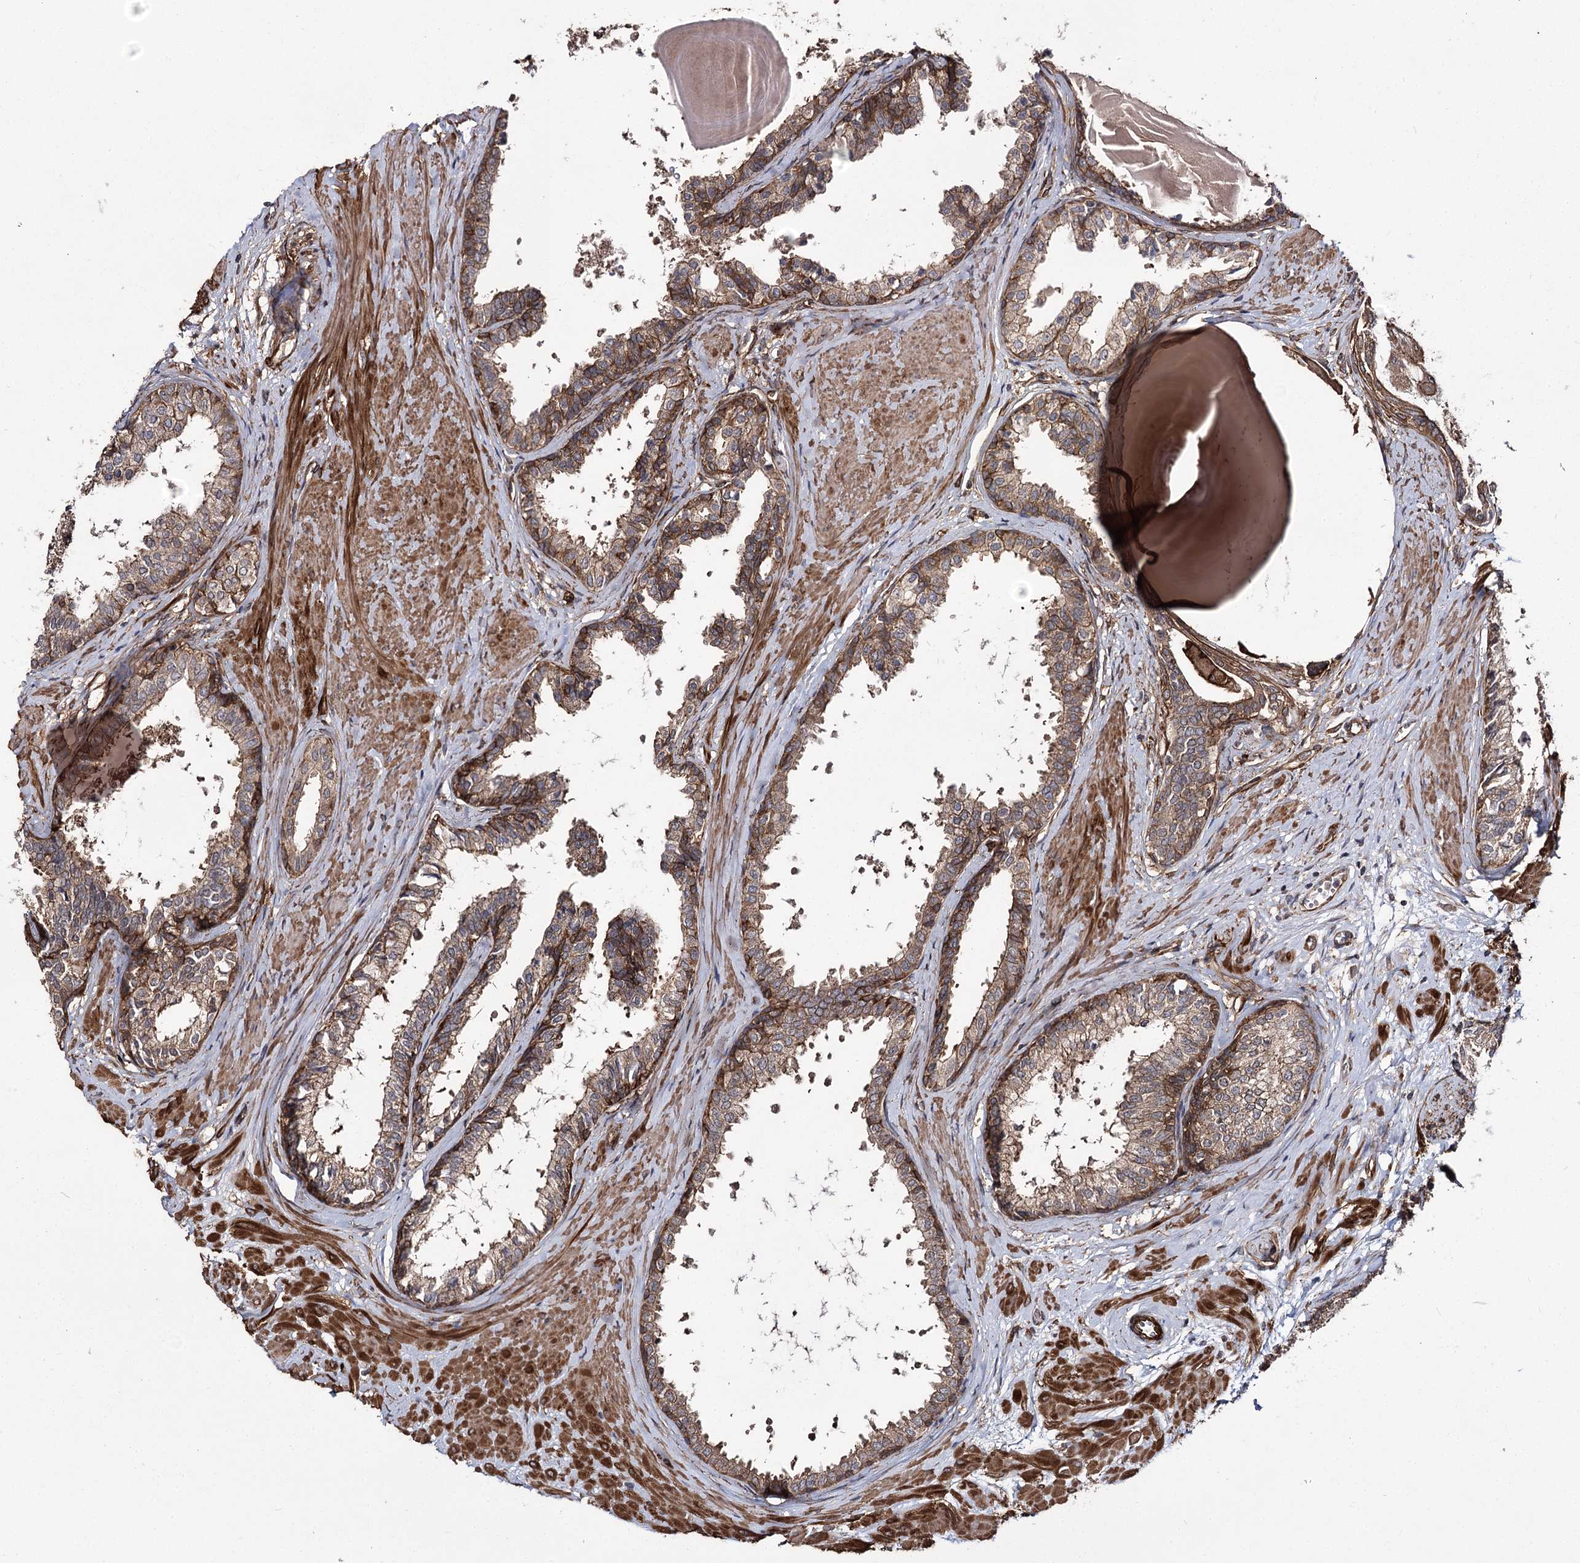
{"staining": {"intensity": "moderate", "quantity": ">75%", "location": "cytoplasmic/membranous"}, "tissue": "prostate", "cell_type": "Glandular cells", "image_type": "normal", "snomed": [{"axis": "morphology", "description": "Normal tissue, NOS"}, {"axis": "topography", "description": "Prostate"}], "caption": "Immunohistochemical staining of unremarkable human prostate shows >75% levels of moderate cytoplasmic/membranous protein expression in about >75% of glandular cells.", "gene": "MYO1C", "patient": {"sex": "male", "age": 48}}